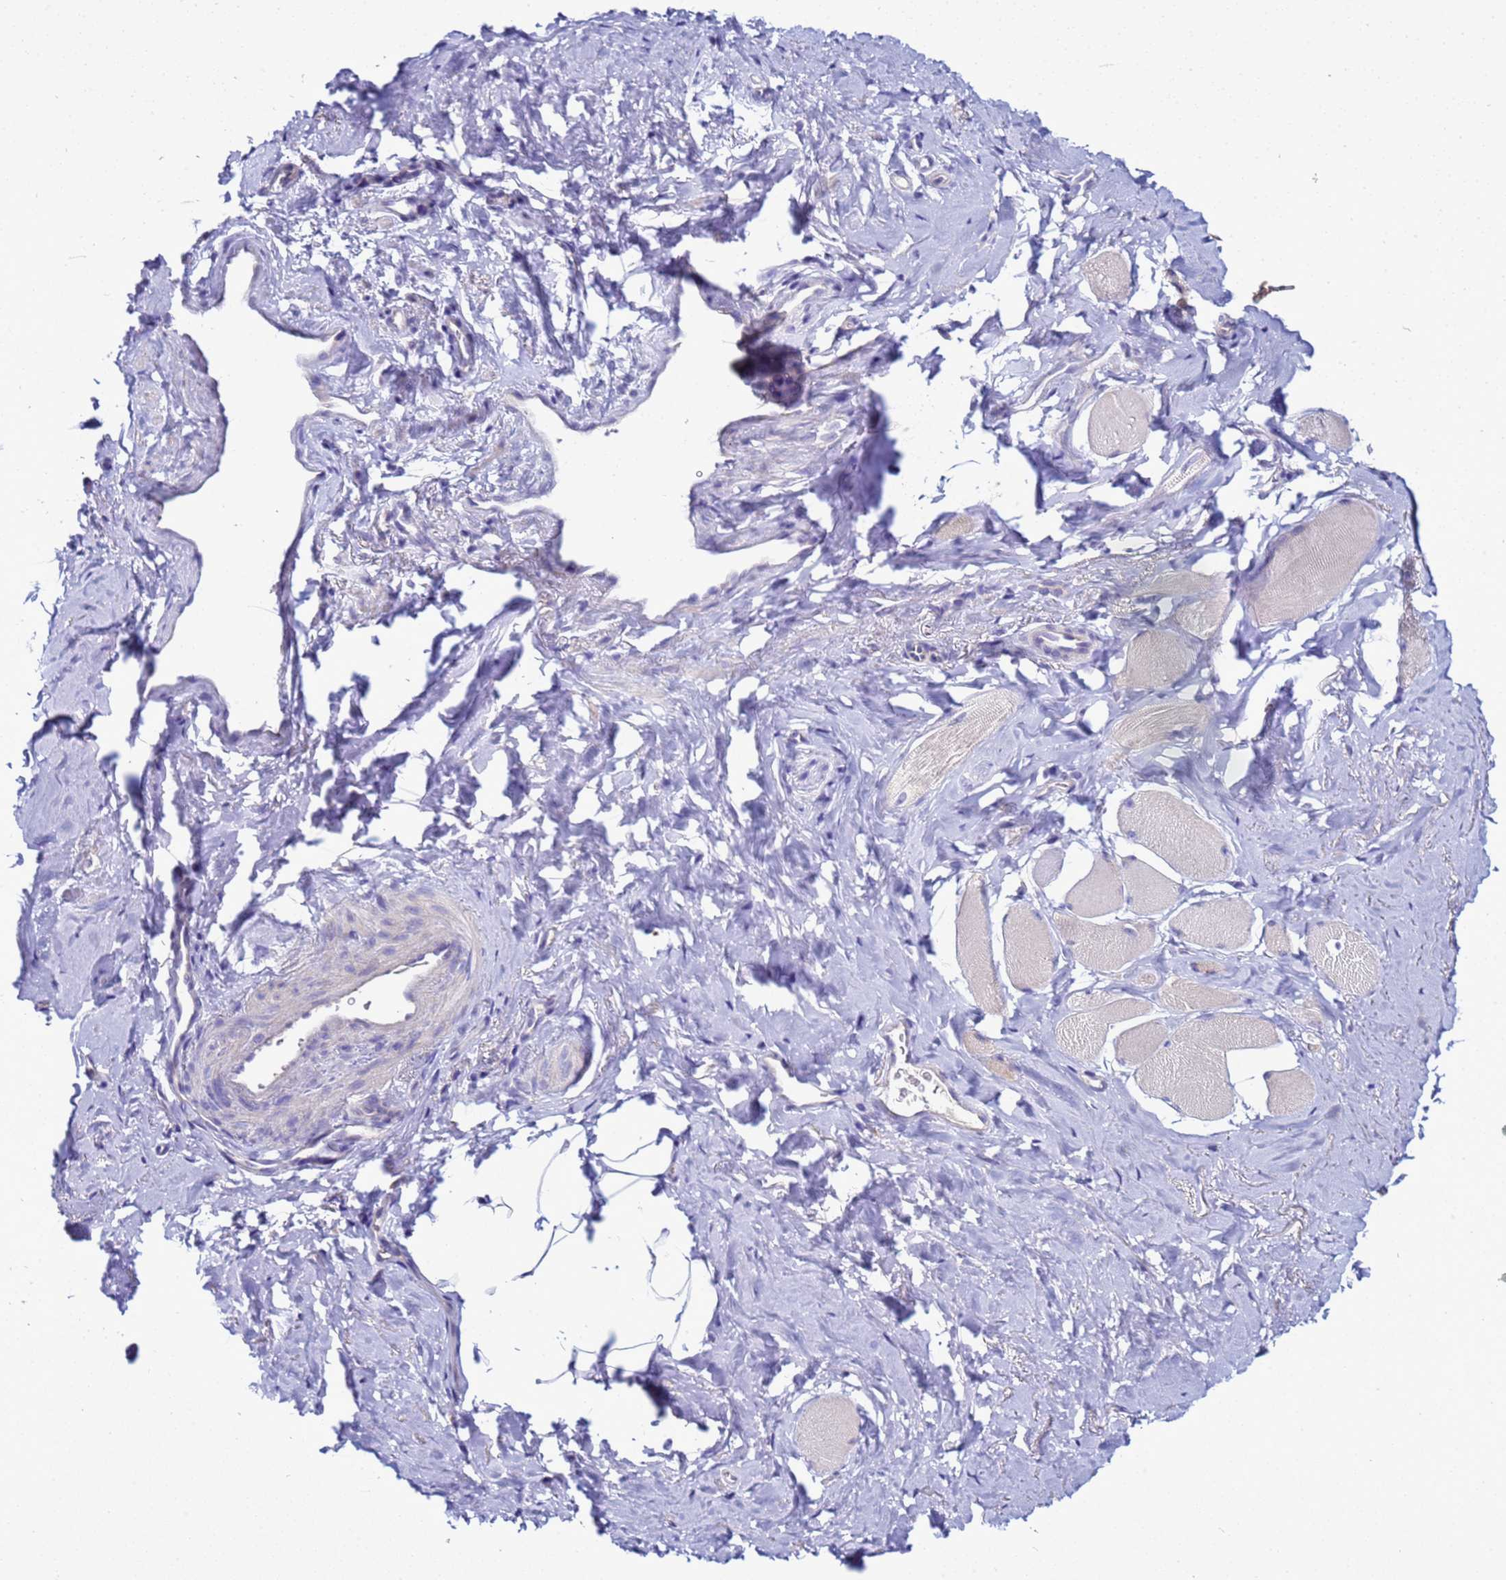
{"staining": {"intensity": "negative", "quantity": "none", "location": "none"}, "tissue": "smooth muscle", "cell_type": "Smooth muscle cells", "image_type": "normal", "snomed": [{"axis": "morphology", "description": "Normal tissue, NOS"}, {"axis": "topography", "description": "Smooth muscle"}, {"axis": "topography", "description": "Peripheral nerve tissue"}], "caption": "This is a image of IHC staining of normal smooth muscle, which shows no staining in smooth muscle cells.", "gene": "NAT1", "patient": {"sex": "male", "age": 69}}